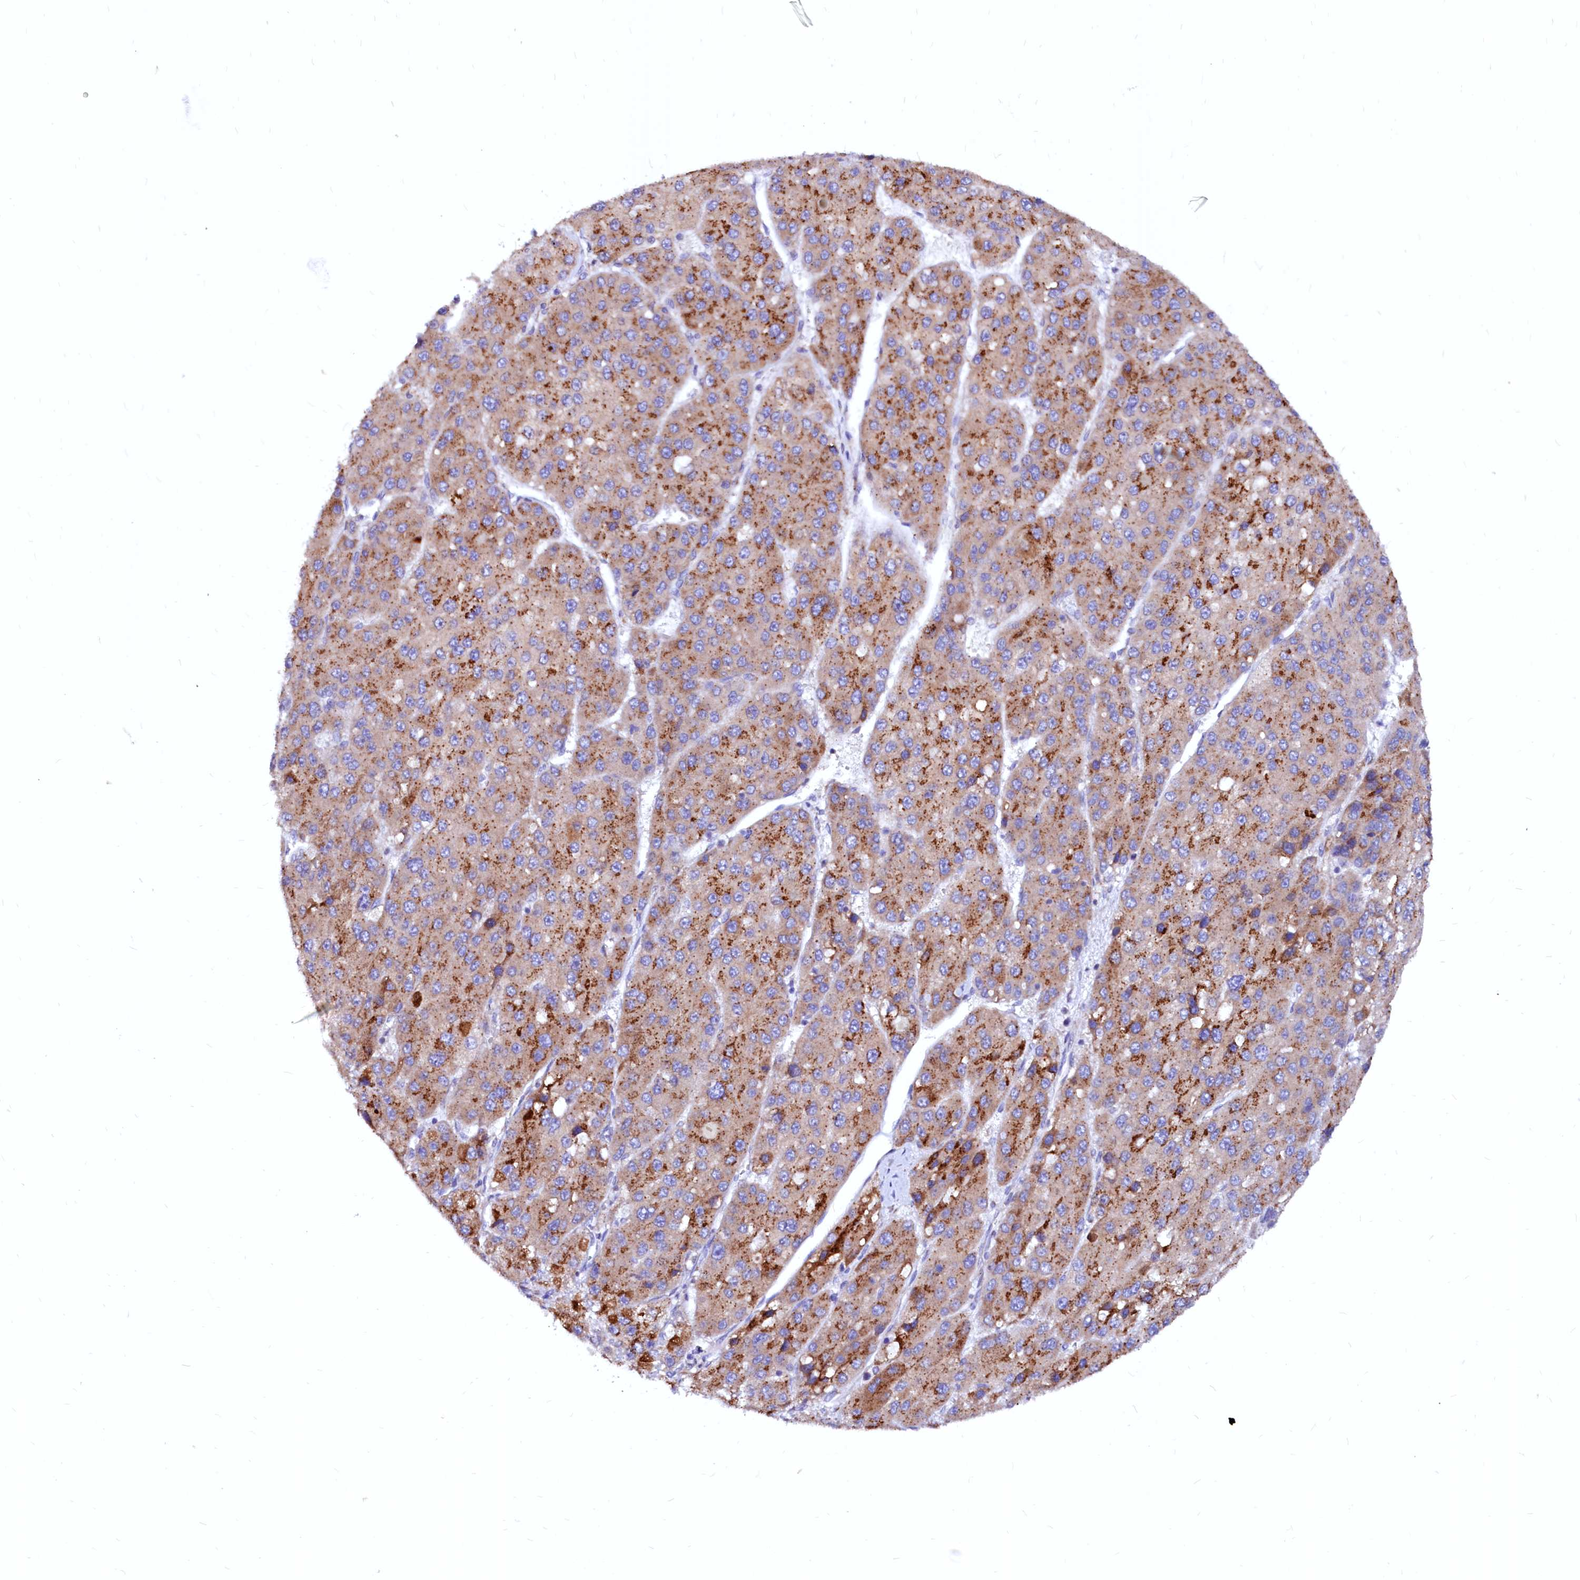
{"staining": {"intensity": "strong", "quantity": "25%-75%", "location": "cytoplasmic/membranous"}, "tissue": "liver cancer", "cell_type": "Tumor cells", "image_type": "cancer", "snomed": [{"axis": "morphology", "description": "Carcinoma, Hepatocellular, NOS"}, {"axis": "topography", "description": "Liver"}], "caption": "Tumor cells reveal high levels of strong cytoplasmic/membranous expression in about 25%-75% of cells in human liver hepatocellular carcinoma.", "gene": "LMAN1", "patient": {"sex": "female", "age": 73}}